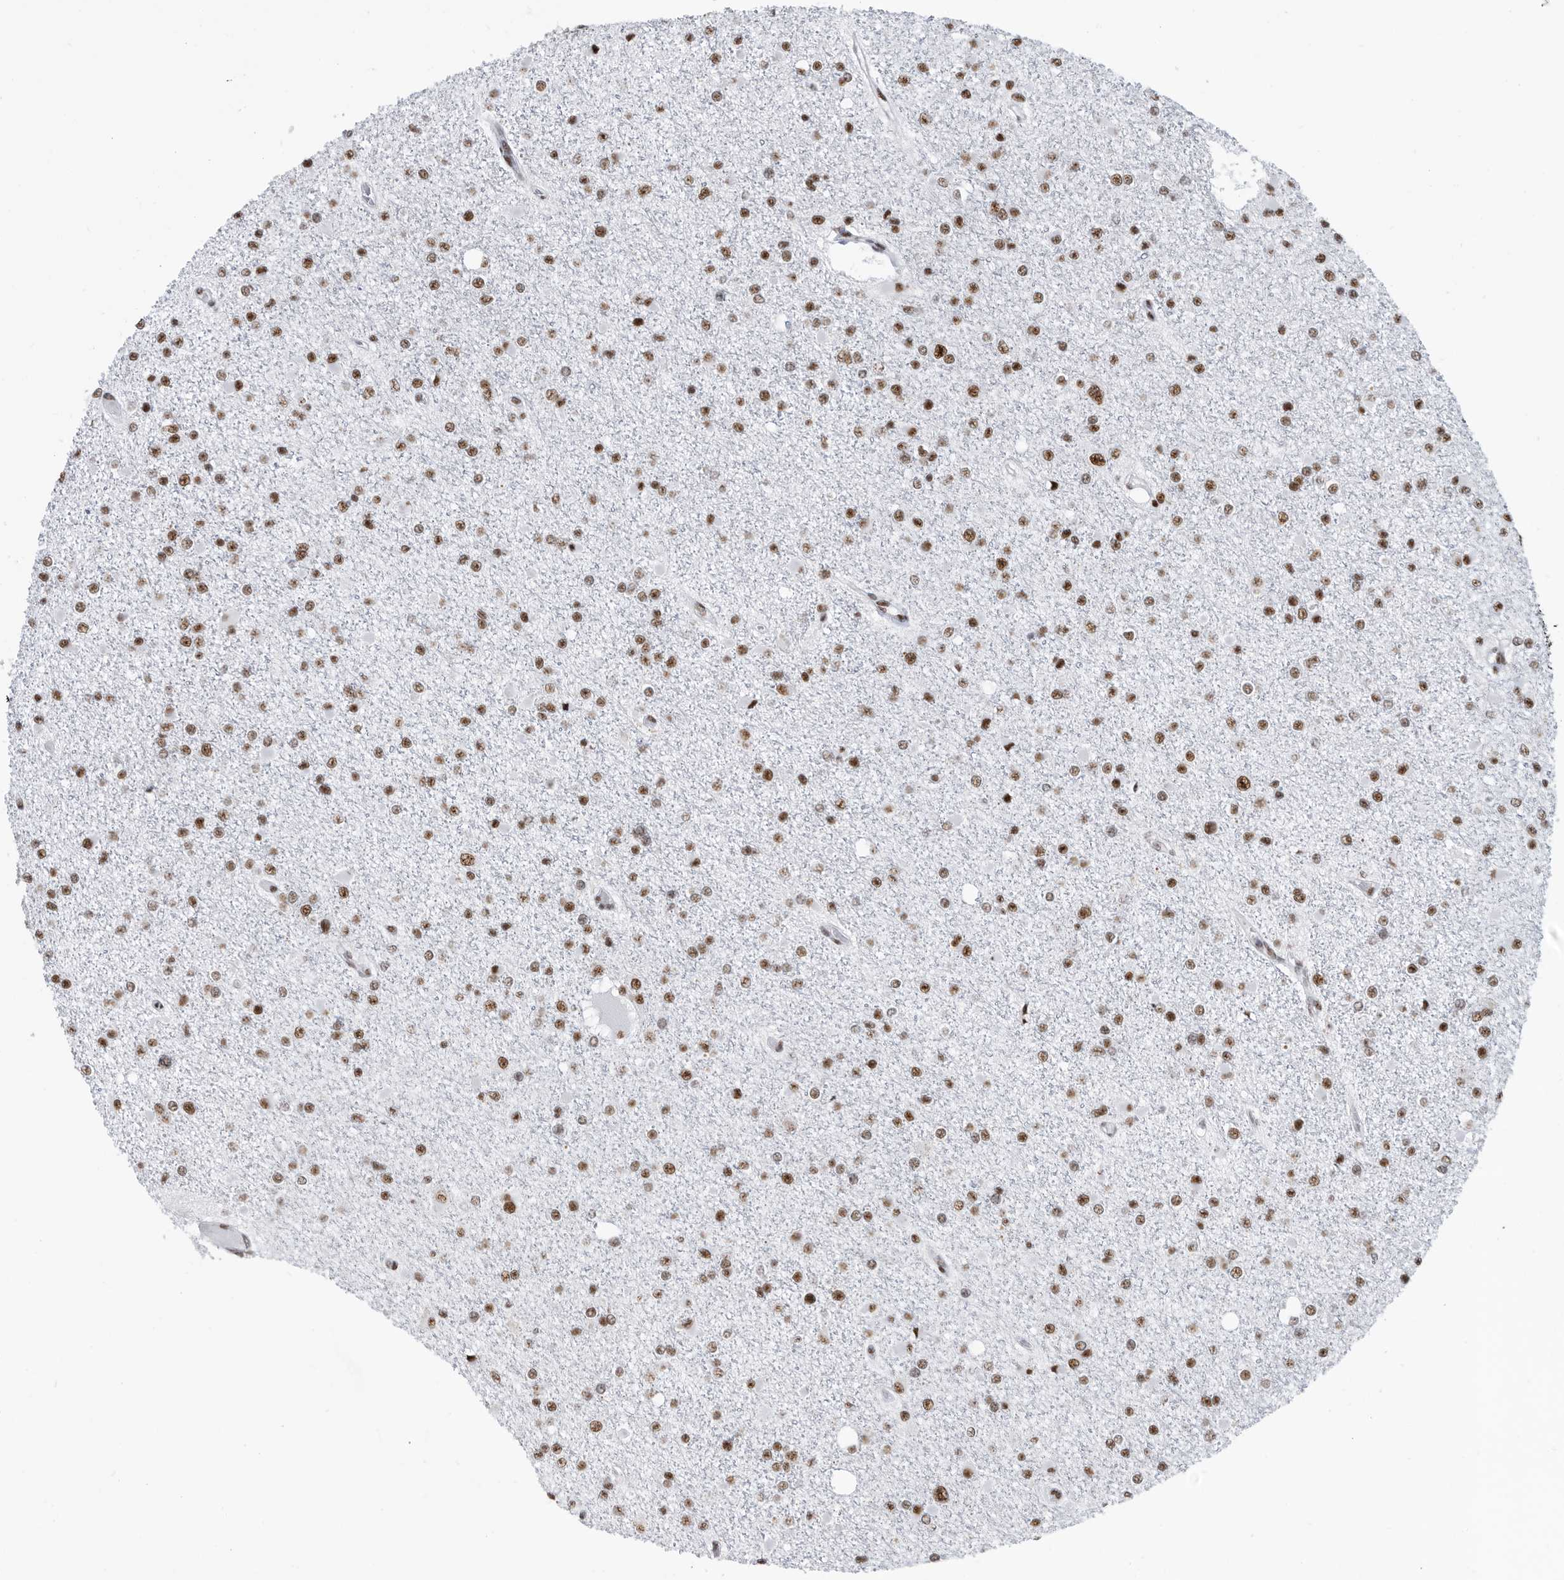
{"staining": {"intensity": "moderate", "quantity": ">75%", "location": "nuclear"}, "tissue": "glioma", "cell_type": "Tumor cells", "image_type": "cancer", "snomed": [{"axis": "morphology", "description": "Glioma, malignant, Low grade"}, {"axis": "topography", "description": "Brain"}], "caption": "Immunohistochemistry (IHC) staining of malignant low-grade glioma, which demonstrates medium levels of moderate nuclear staining in approximately >75% of tumor cells indicating moderate nuclear protein expression. The staining was performed using DAB (brown) for protein detection and nuclei were counterstained in hematoxylin (blue).", "gene": "SF3A1", "patient": {"sex": "female", "age": 22}}